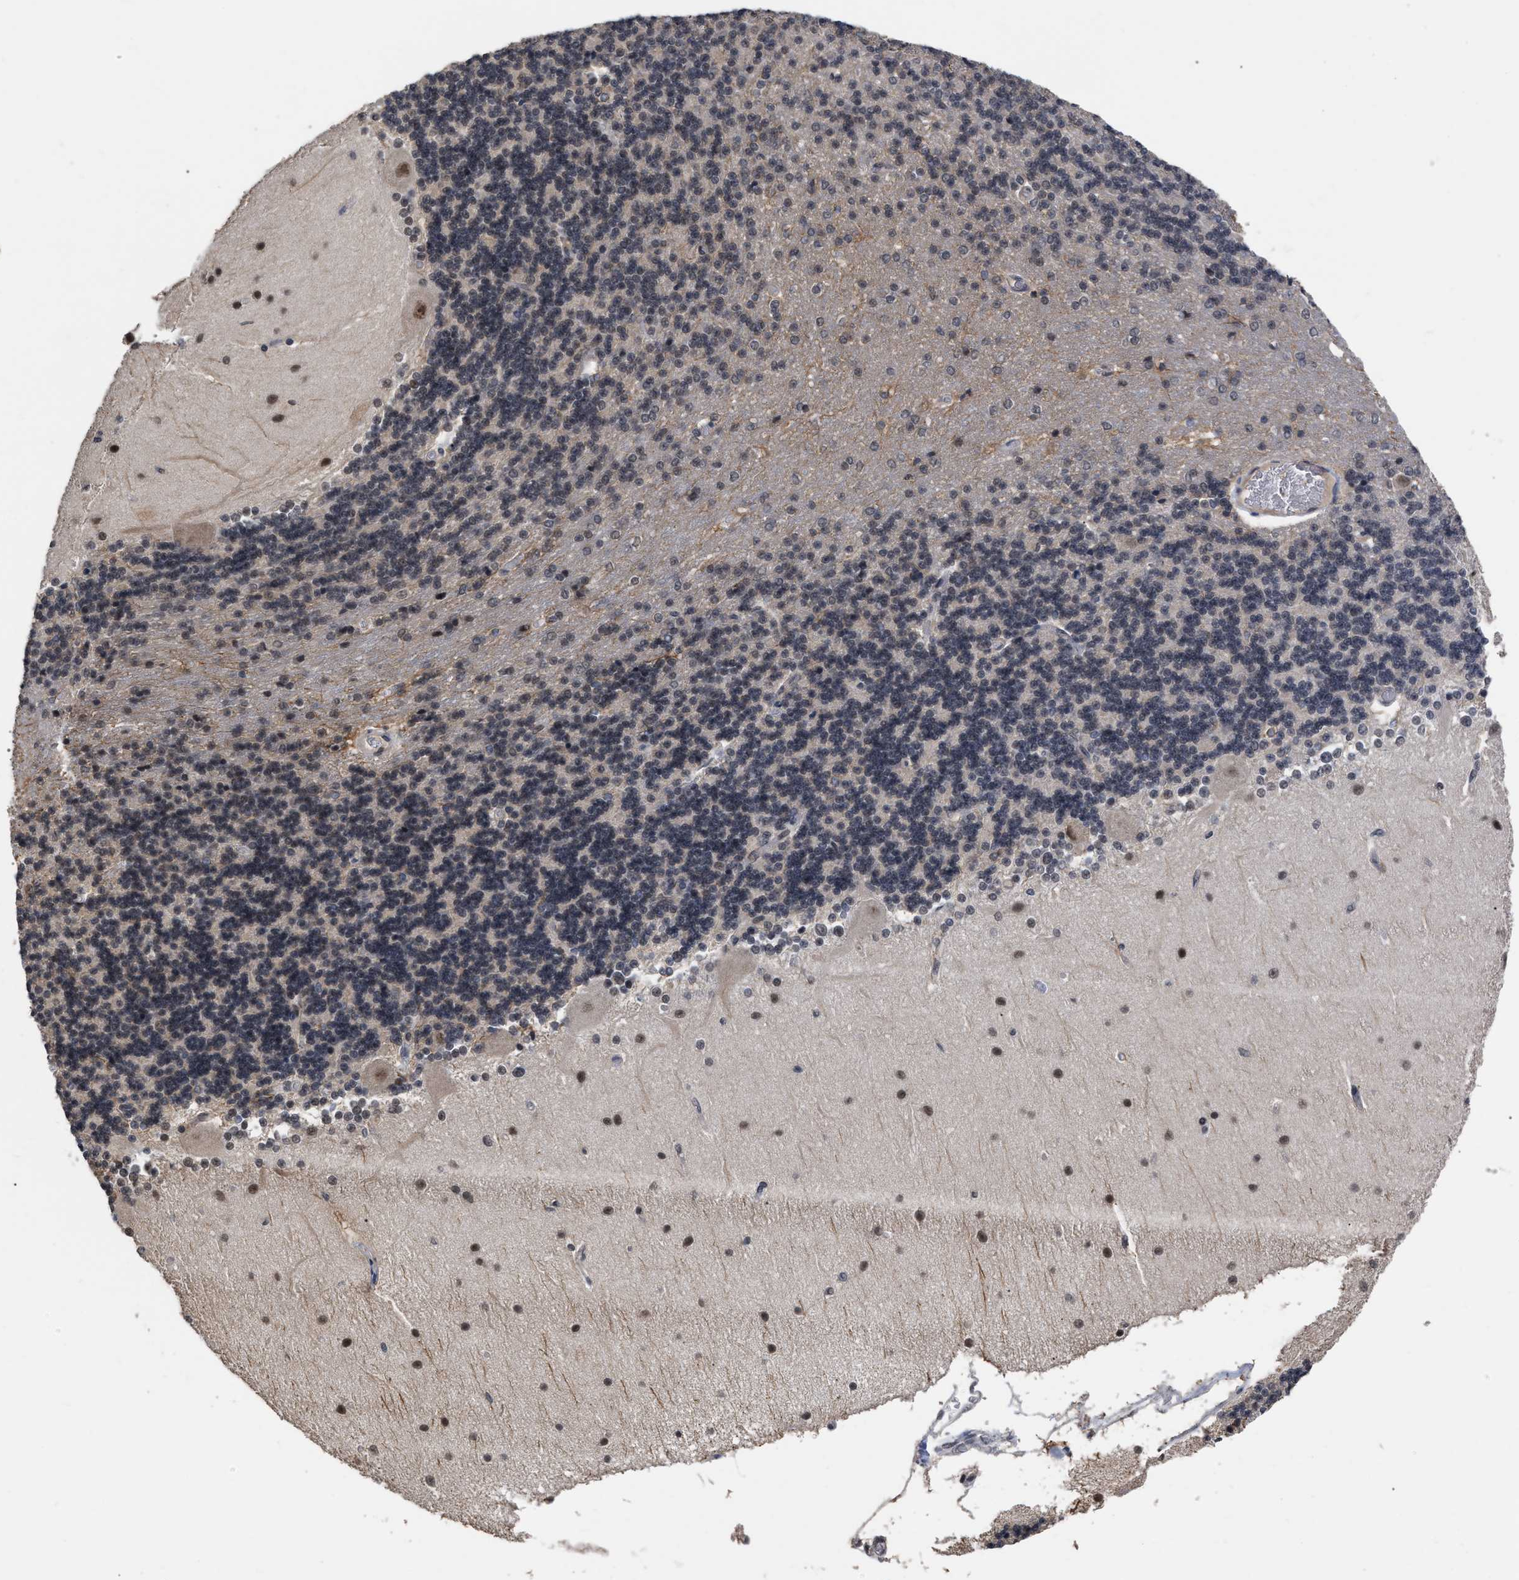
{"staining": {"intensity": "weak", "quantity": "<25%", "location": "nuclear"}, "tissue": "cerebellum", "cell_type": "Cells in granular layer", "image_type": "normal", "snomed": [{"axis": "morphology", "description": "Normal tissue, NOS"}, {"axis": "topography", "description": "Cerebellum"}], "caption": "Photomicrograph shows no protein expression in cells in granular layer of benign cerebellum.", "gene": "JAZF1", "patient": {"sex": "female", "age": 54}}